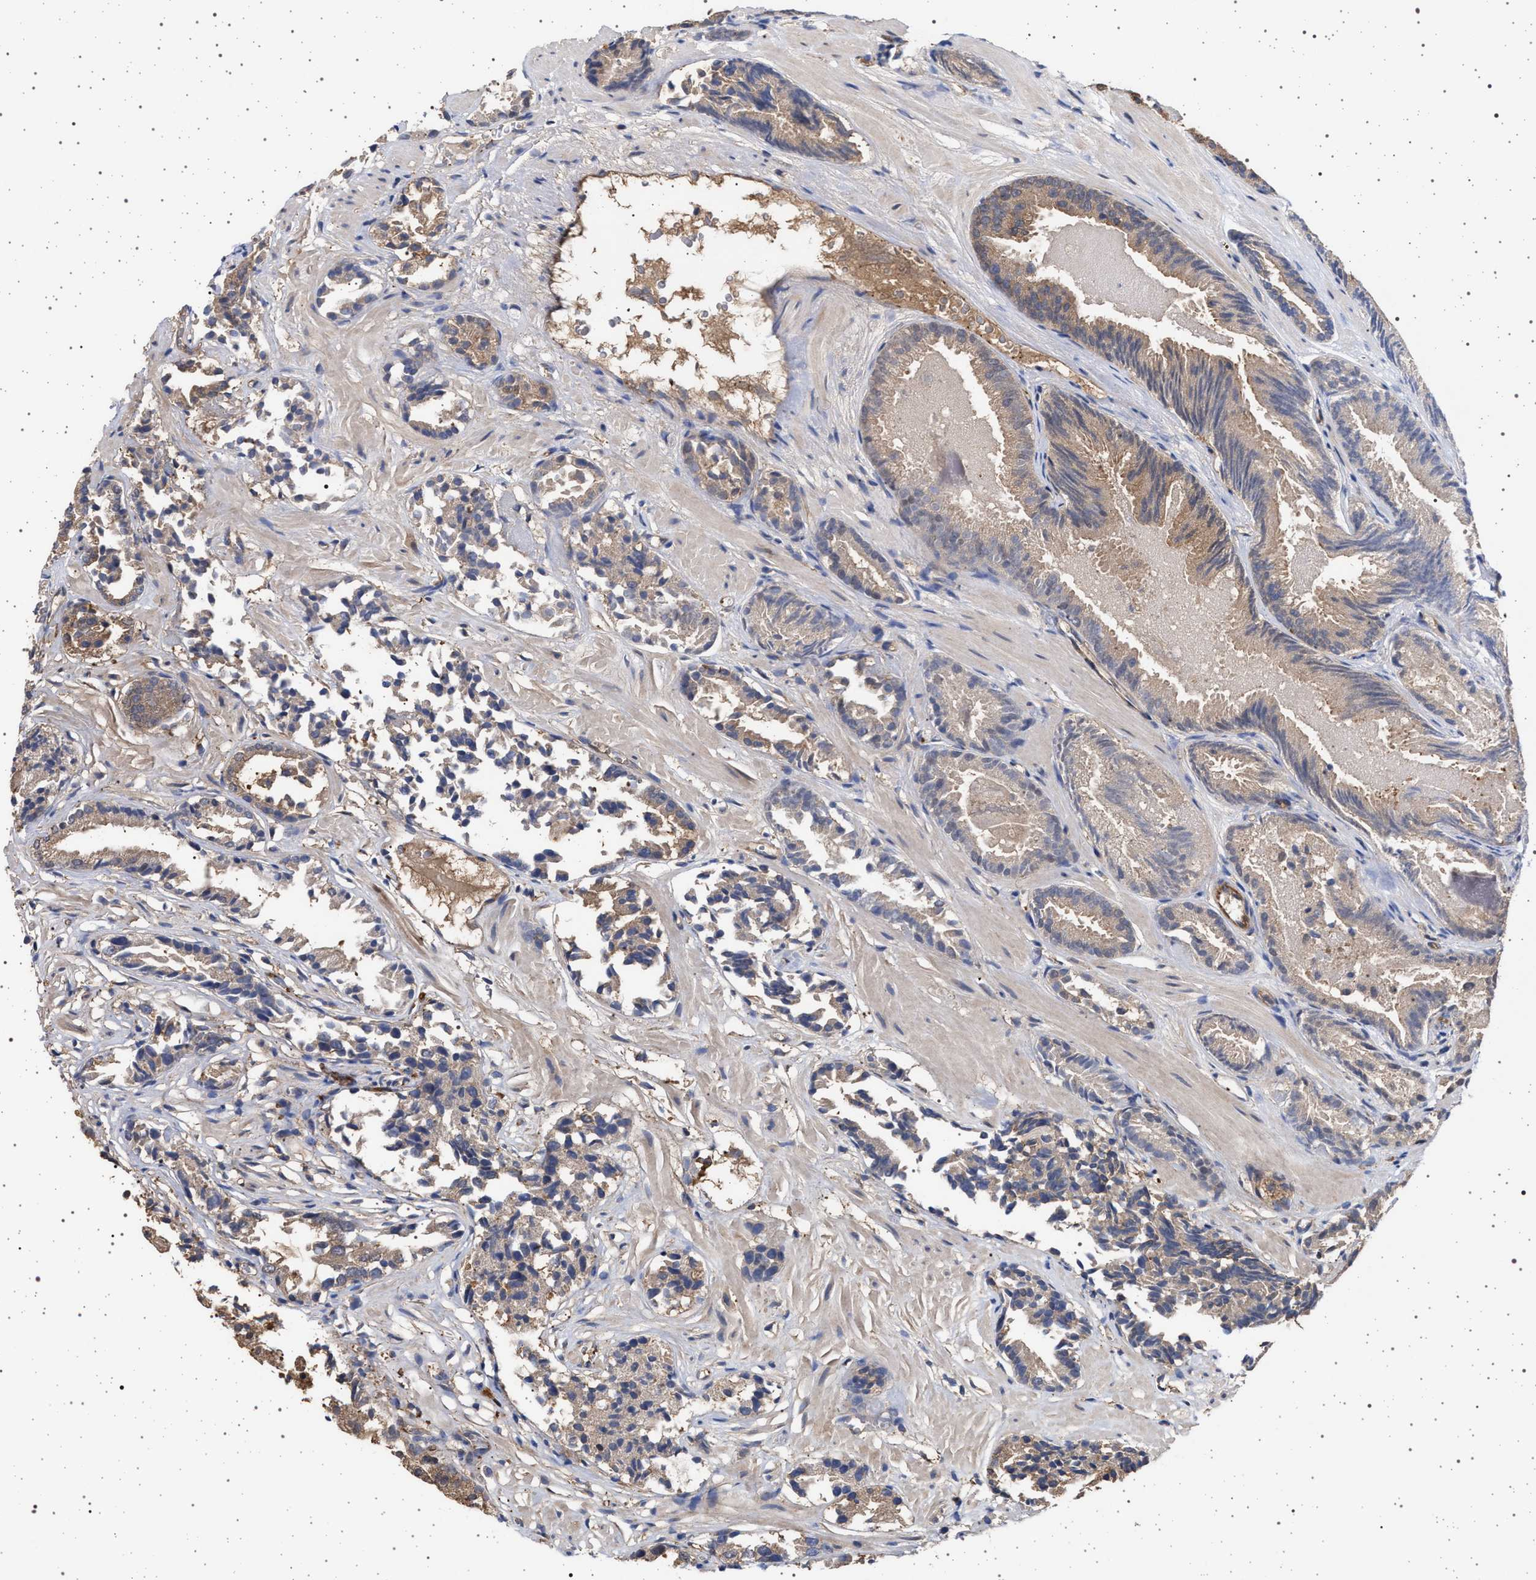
{"staining": {"intensity": "moderate", "quantity": "25%-75%", "location": "cytoplasmic/membranous"}, "tissue": "prostate cancer", "cell_type": "Tumor cells", "image_type": "cancer", "snomed": [{"axis": "morphology", "description": "Adenocarcinoma, Low grade"}, {"axis": "topography", "description": "Prostate"}], "caption": "Prostate low-grade adenocarcinoma tissue shows moderate cytoplasmic/membranous expression in approximately 25%-75% of tumor cells, visualized by immunohistochemistry.", "gene": "IFT20", "patient": {"sex": "male", "age": 51}}